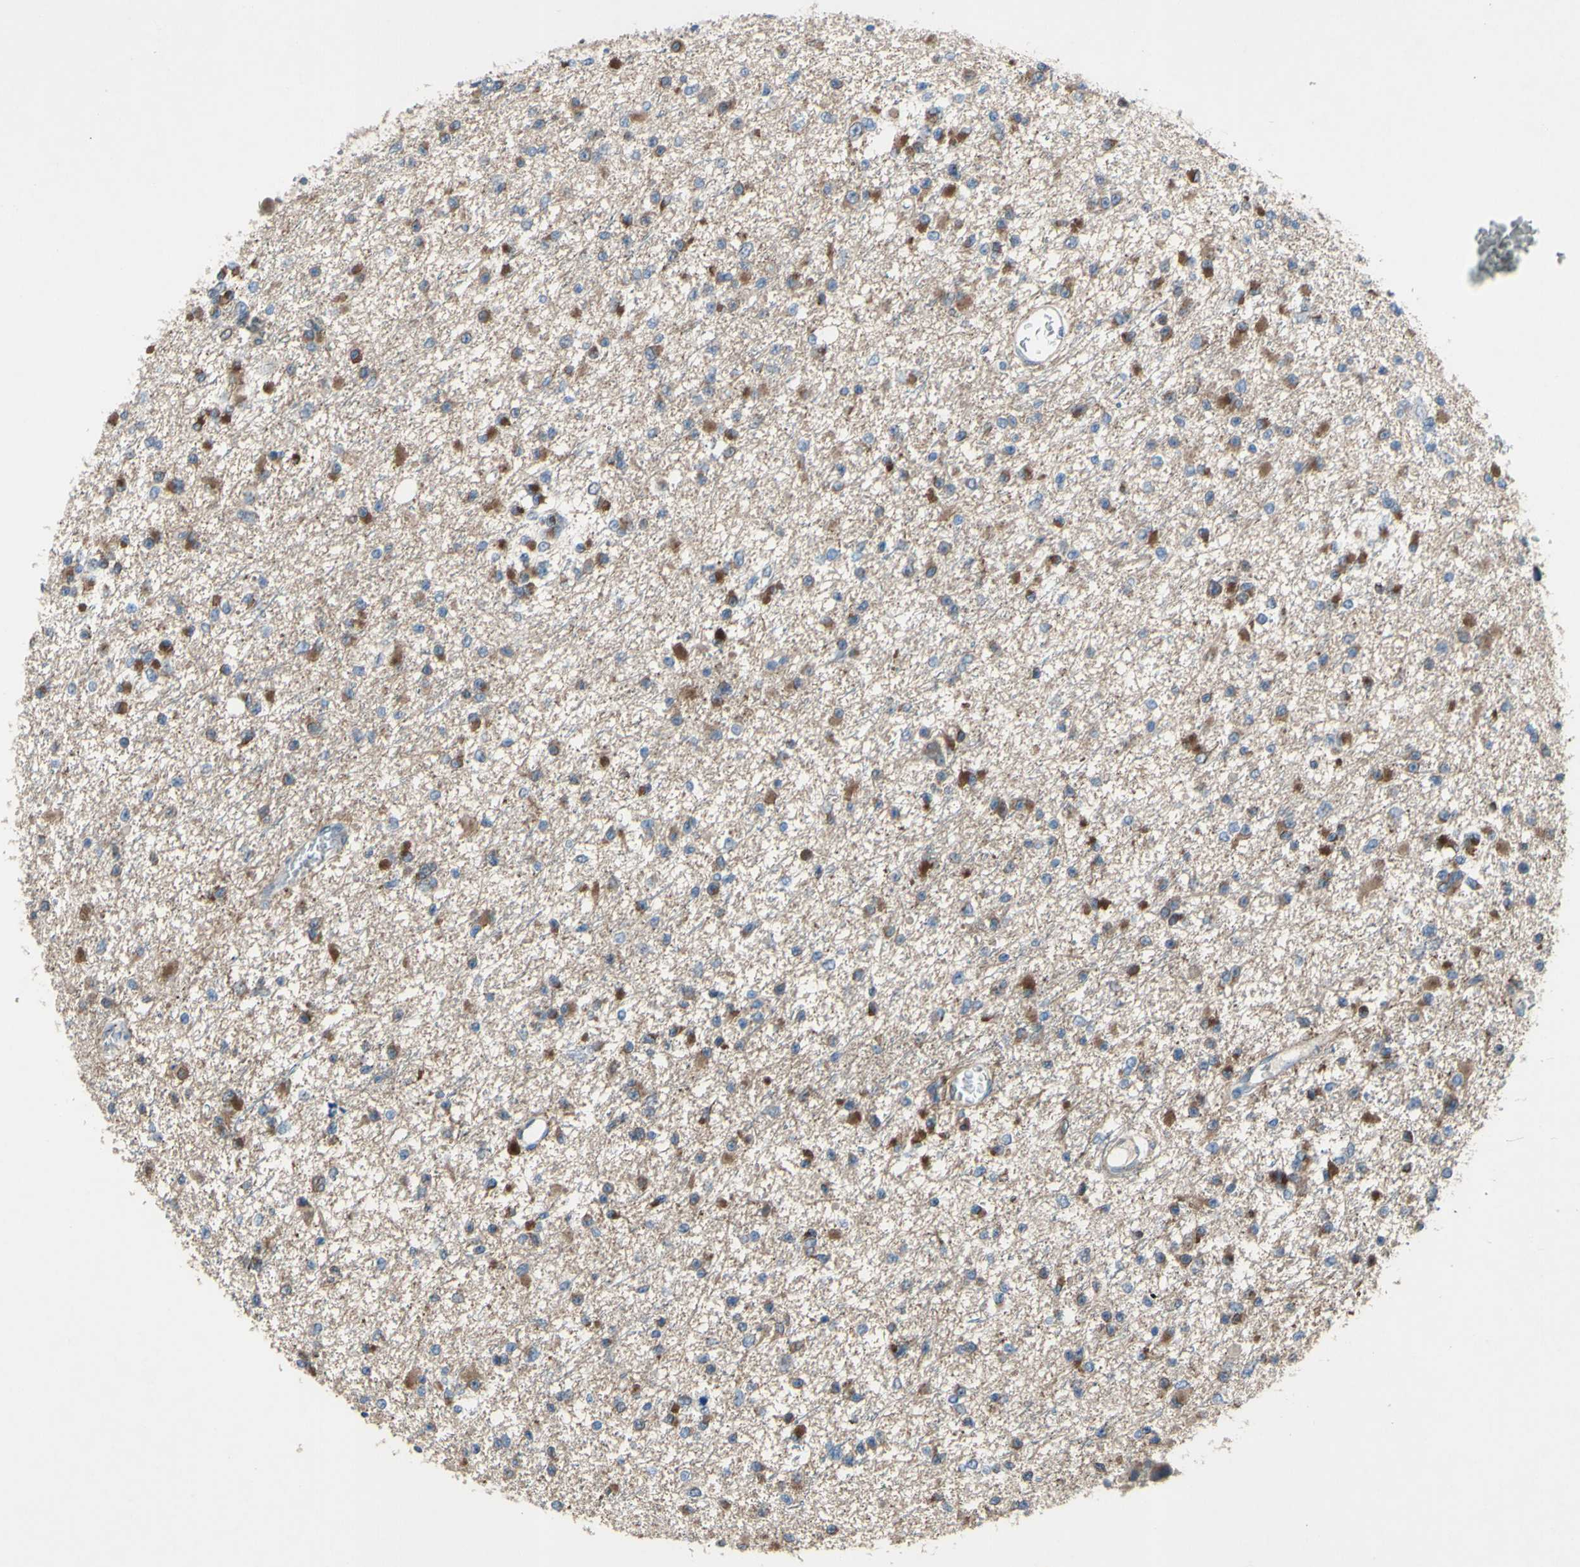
{"staining": {"intensity": "moderate", "quantity": "25%-75%", "location": "cytoplasmic/membranous"}, "tissue": "glioma", "cell_type": "Tumor cells", "image_type": "cancer", "snomed": [{"axis": "morphology", "description": "Glioma, malignant, Low grade"}, {"axis": "topography", "description": "Brain"}], "caption": "Malignant glioma (low-grade) tissue displays moderate cytoplasmic/membranous positivity in approximately 25%-75% of tumor cells (Stains: DAB in brown, nuclei in blue, Microscopy: brightfield microscopy at high magnification).", "gene": "GRAMD2B", "patient": {"sex": "female", "age": 22}}